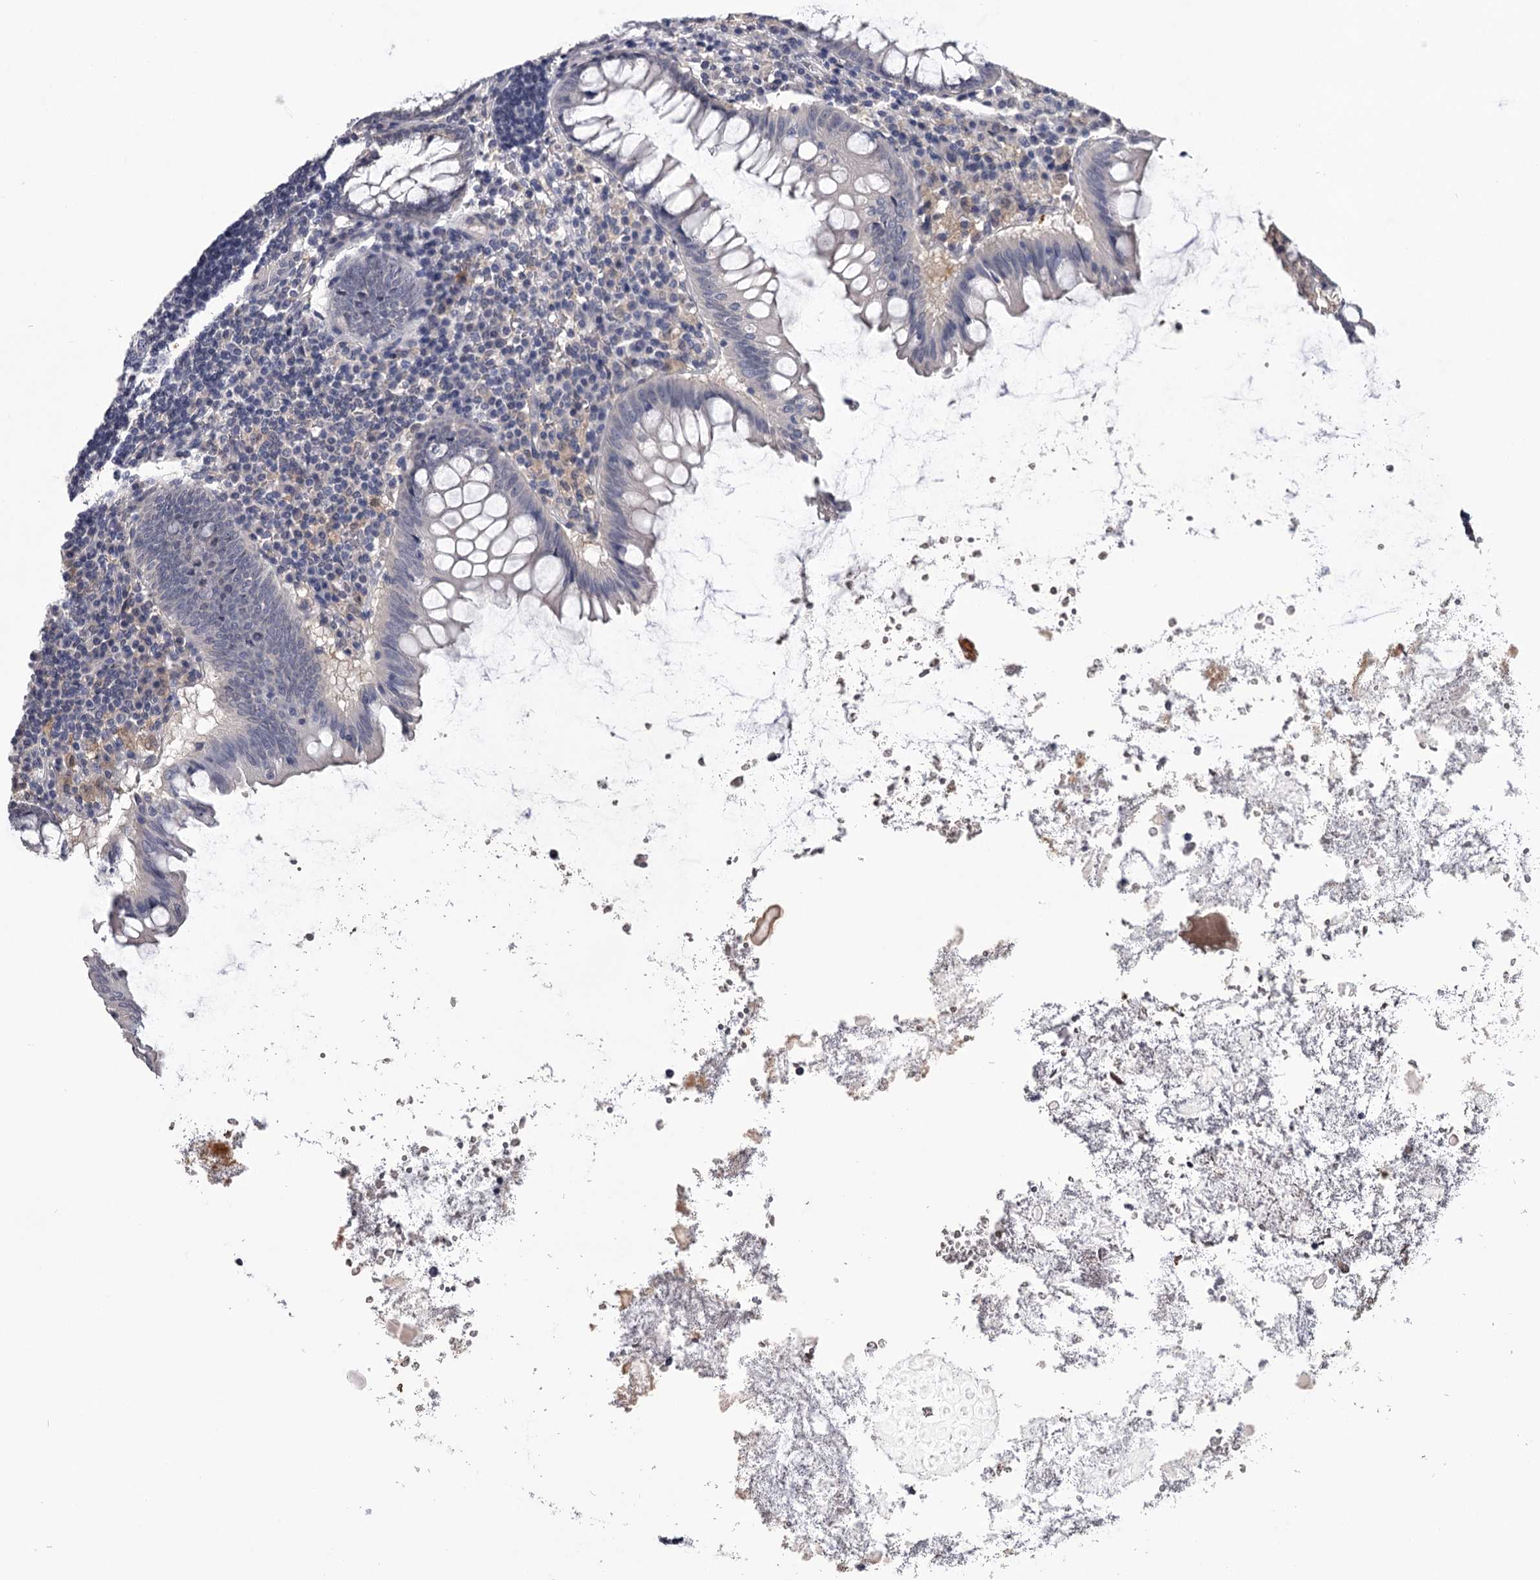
{"staining": {"intensity": "negative", "quantity": "none", "location": "none"}, "tissue": "appendix", "cell_type": "Glandular cells", "image_type": "normal", "snomed": [{"axis": "morphology", "description": "Normal tissue, NOS"}, {"axis": "topography", "description": "Appendix"}], "caption": "Unremarkable appendix was stained to show a protein in brown. There is no significant staining in glandular cells.", "gene": "GSTO1", "patient": {"sex": "female", "age": 54}}